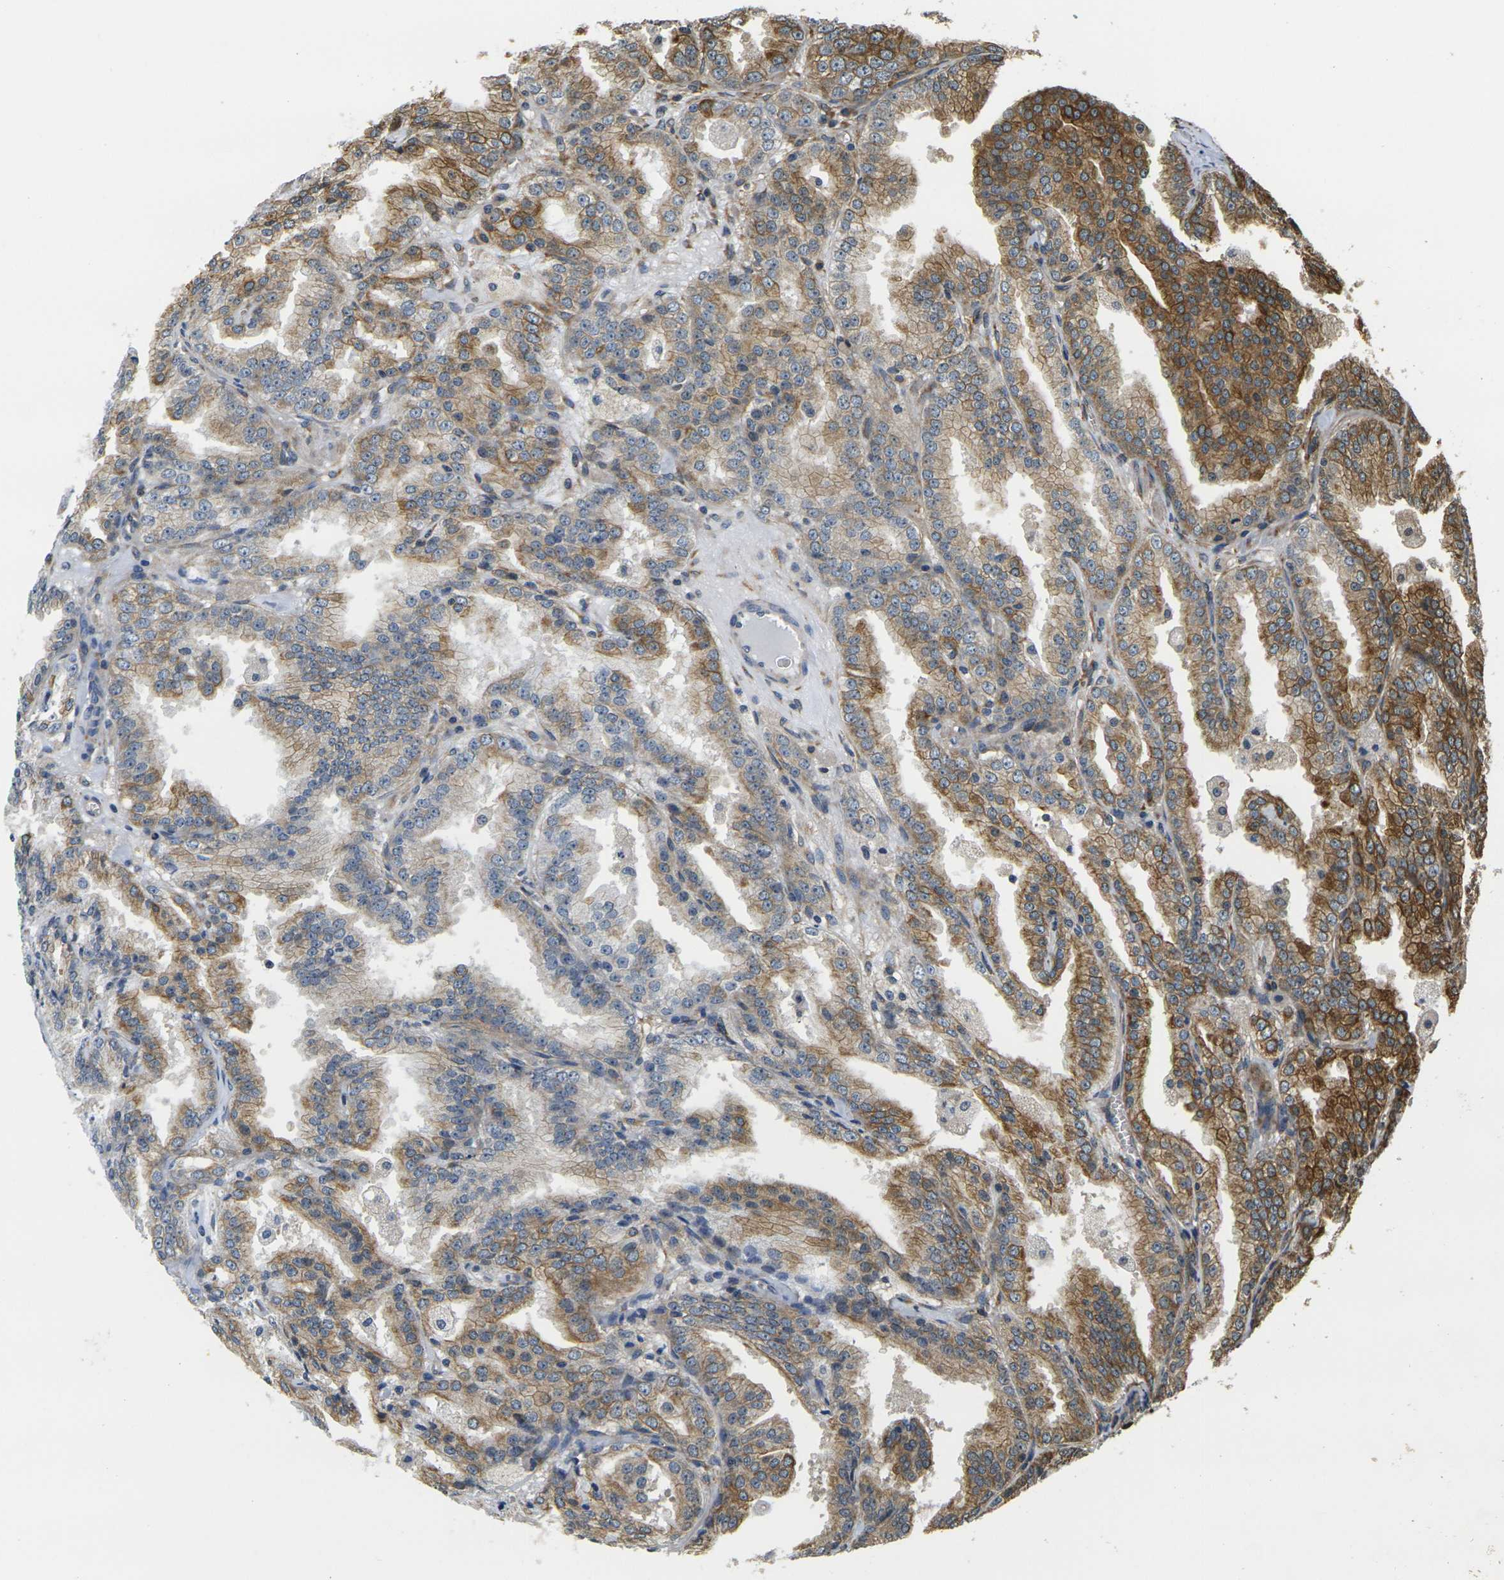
{"staining": {"intensity": "strong", "quantity": "<25%", "location": "cytoplasmic/membranous"}, "tissue": "prostate cancer", "cell_type": "Tumor cells", "image_type": "cancer", "snomed": [{"axis": "morphology", "description": "Adenocarcinoma, High grade"}, {"axis": "topography", "description": "Prostate"}], "caption": "Immunohistochemistry (IHC) image of human prostate high-grade adenocarcinoma stained for a protein (brown), which shows medium levels of strong cytoplasmic/membranous staining in about <25% of tumor cells.", "gene": "CAST", "patient": {"sex": "male", "age": 61}}